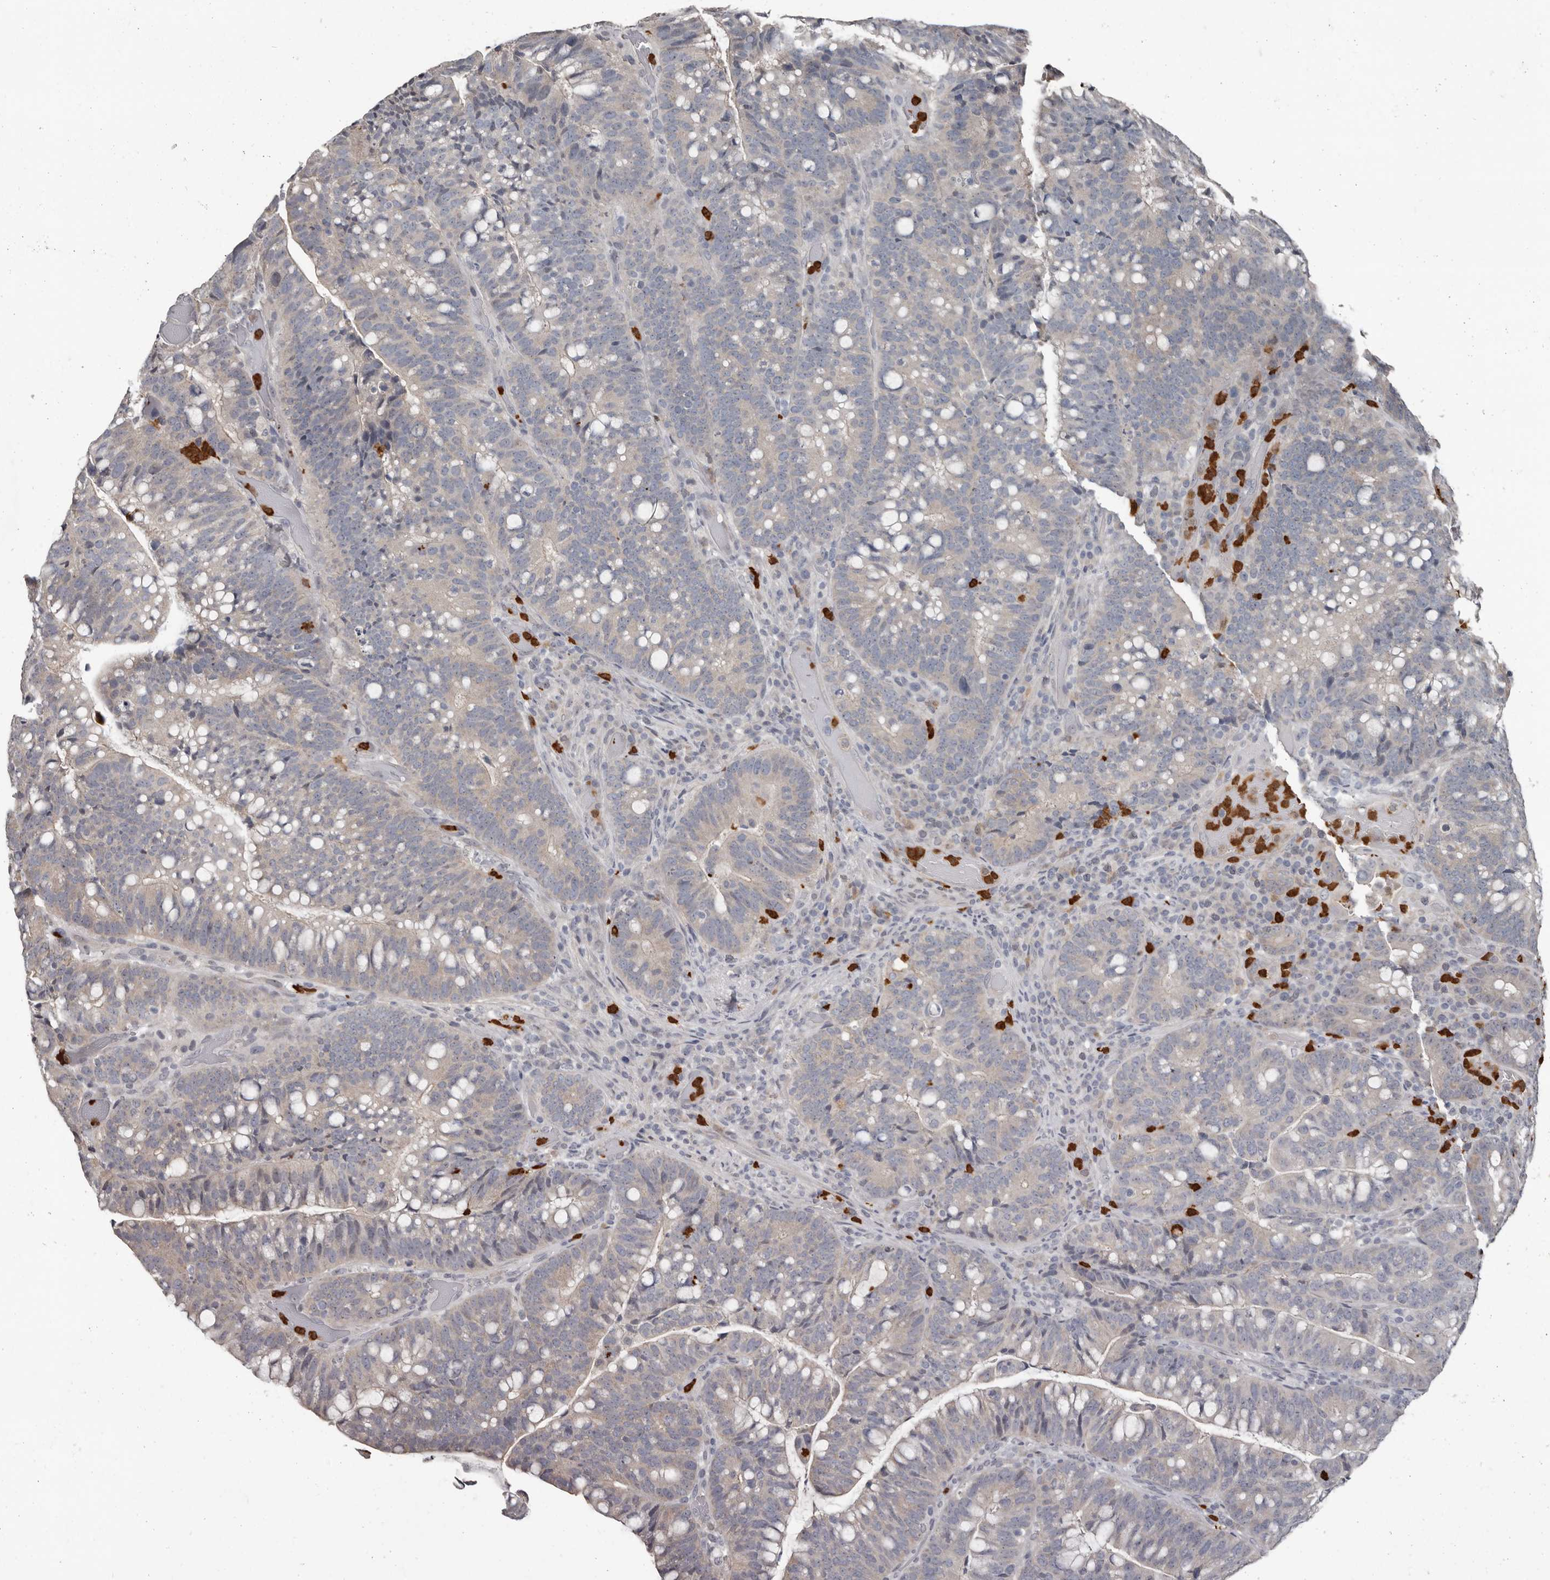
{"staining": {"intensity": "negative", "quantity": "none", "location": "none"}, "tissue": "colorectal cancer", "cell_type": "Tumor cells", "image_type": "cancer", "snomed": [{"axis": "morphology", "description": "Adenocarcinoma, NOS"}, {"axis": "topography", "description": "Colon"}], "caption": "Colorectal cancer (adenocarcinoma) was stained to show a protein in brown. There is no significant positivity in tumor cells.", "gene": "GPR157", "patient": {"sex": "female", "age": 66}}